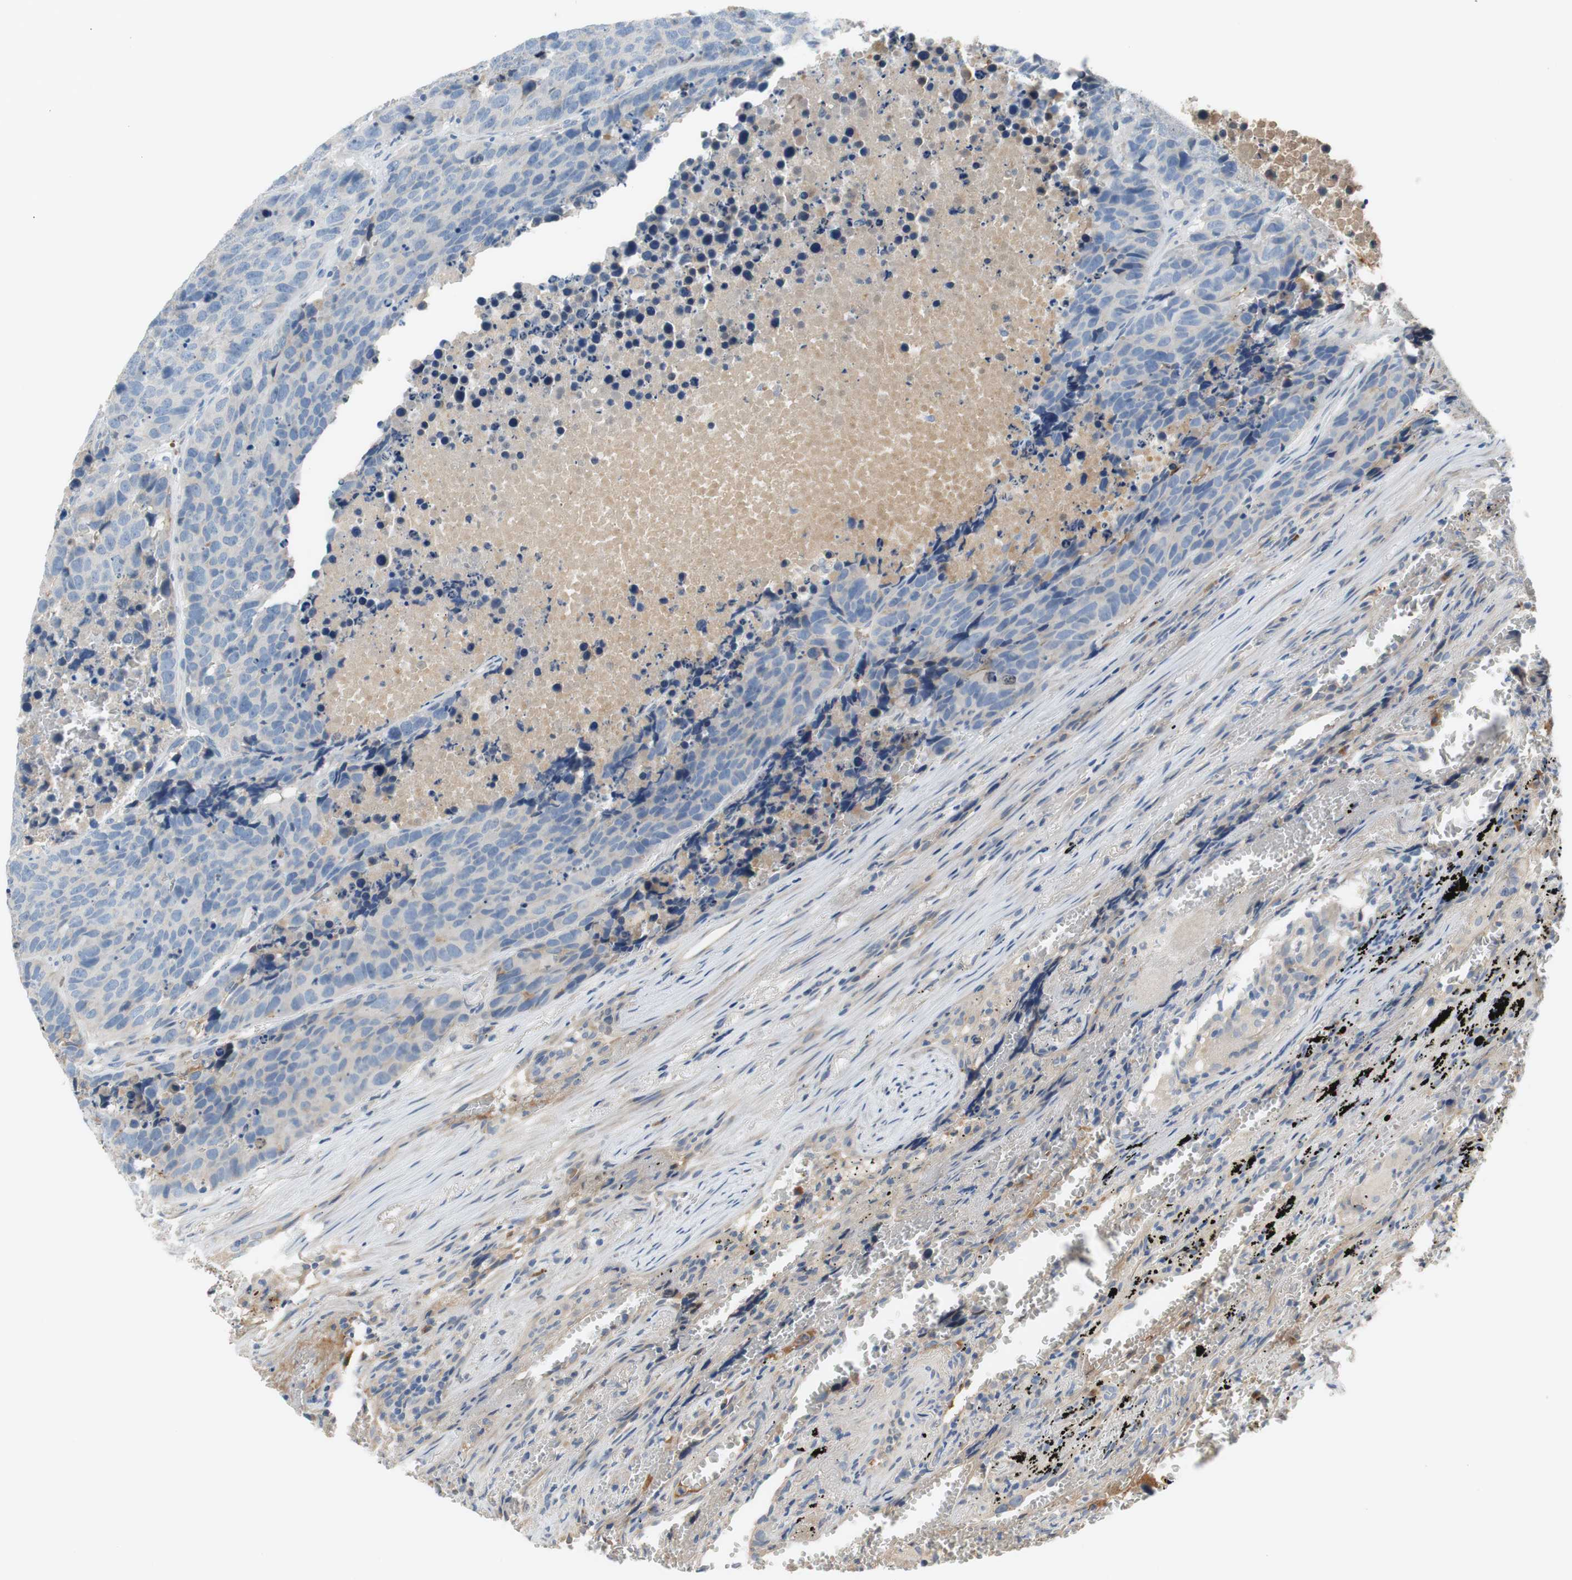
{"staining": {"intensity": "negative", "quantity": "none", "location": "none"}, "tissue": "carcinoid", "cell_type": "Tumor cells", "image_type": "cancer", "snomed": [{"axis": "morphology", "description": "Carcinoid, malignant, NOS"}, {"axis": "topography", "description": "Lung"}], "caption": "DAB immunohistochemical staining of carcinoid (malignant) displays no significant staining in tumor cells.", "gene": "C4A", "patient": {"sex": "male", "age": 60}}